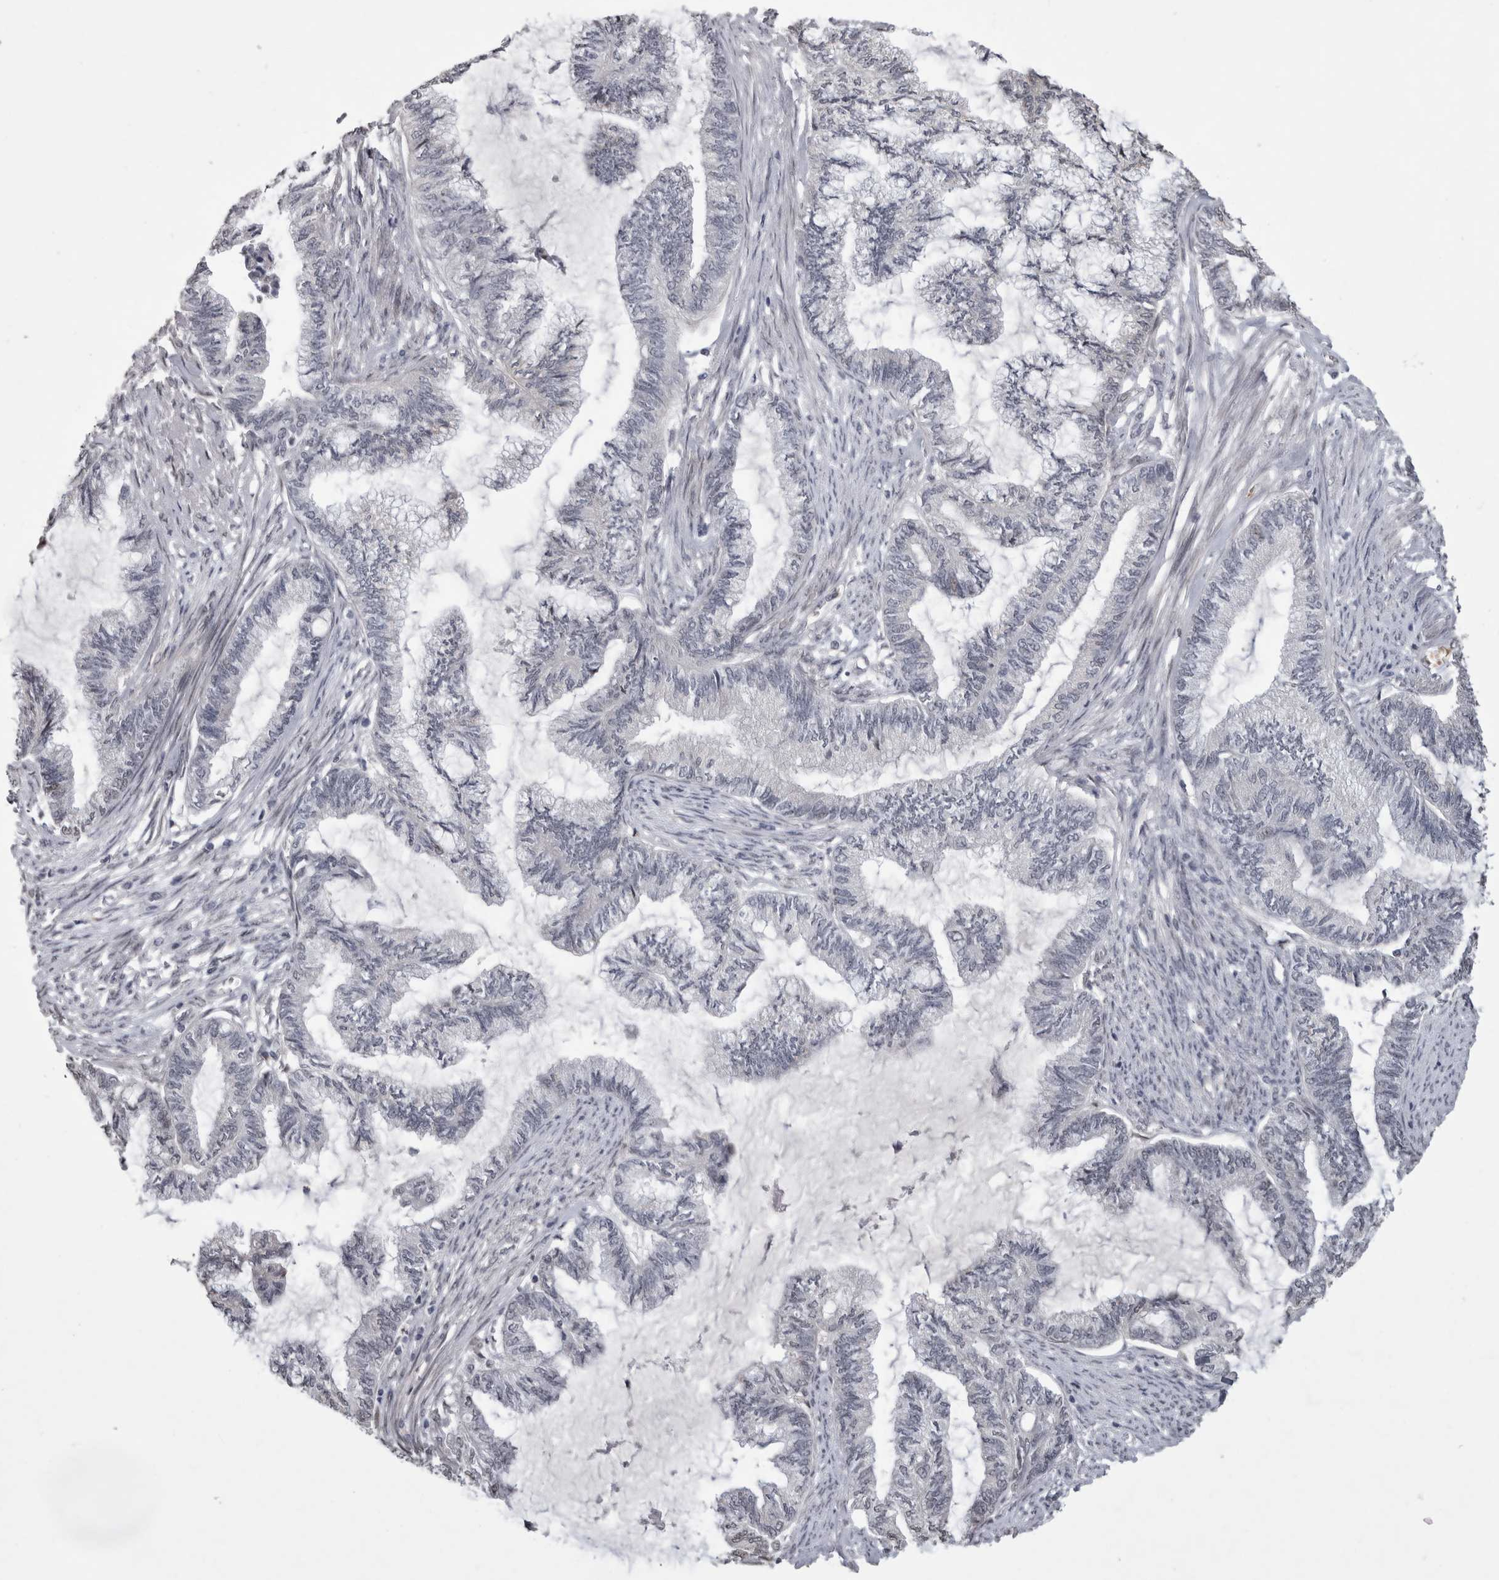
{"staining": {"intensity": "negative", "quantity": "none", "location": "none"}, "tissue": "endometrial cancer", "cell_type": "Tumor cells", "image_type": "cancer", "snomed": [{"axis": "morphology", "description": "Adenocarcinoma, NOS"}, {"axis": "topography", "description": "Endometrium"}], "caption": "Endometrial cancer was stained to show a protein in brown. There is no significant expression in tumor cells. The staining was performed using DAB (3,3'-diaminobenzidine) to visualize the protein expression in brown, while the nuclei were stained in blue with hematoxylin (Magnification: 20x).", "gene": "IFI44", "patient": {"sex": "female", "age": 86}}